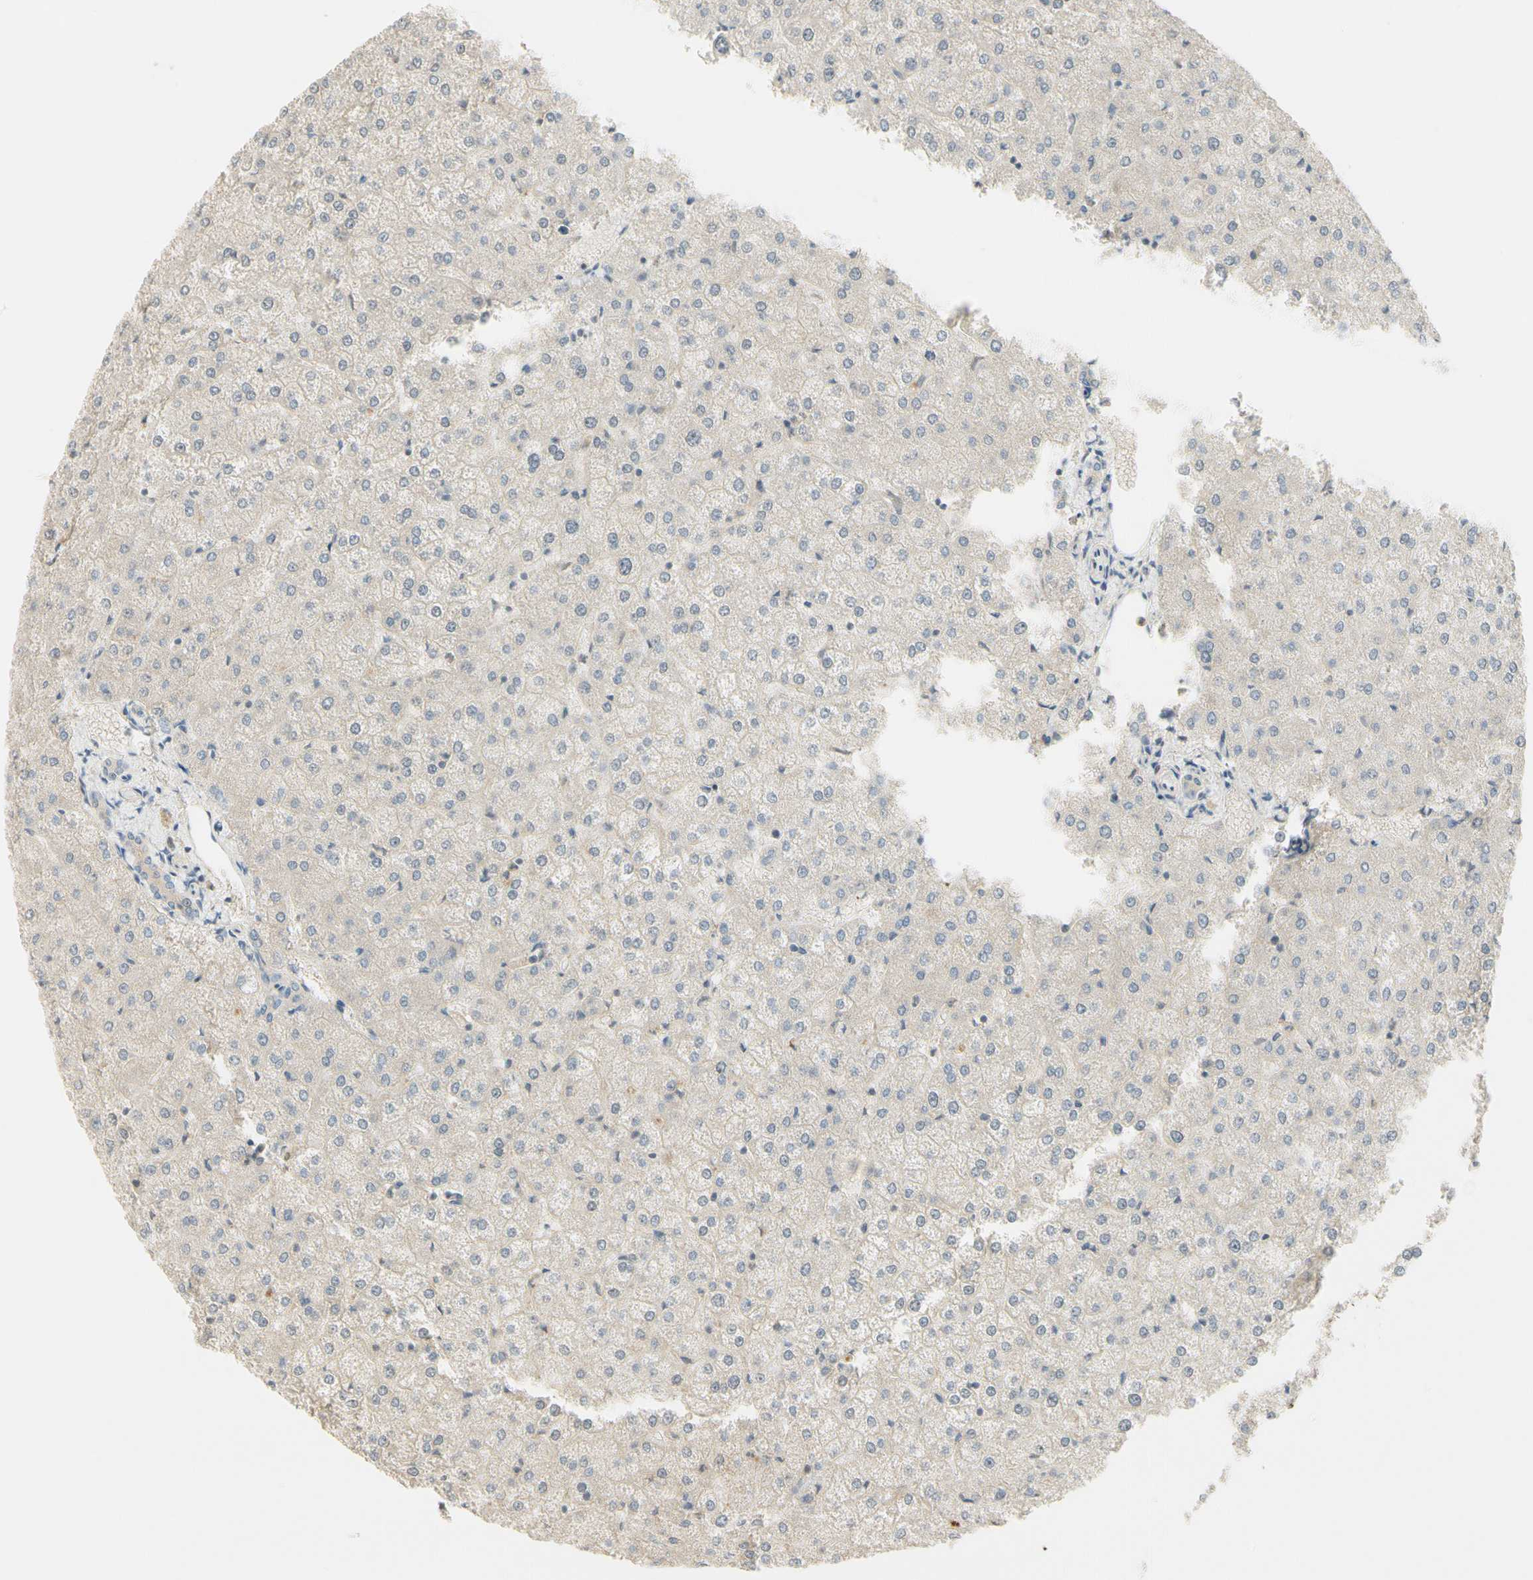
{"staining": {"intensity": "weak", "quantity": "25%-75%", "location": "cytoplasmic/membranous"}, "tissue": "liver", "cell_type": "Cholangiocytes", "image_type": "normal", "snomed": [{"axis": "morphology", "description": "Normal tissue, NOS"}, {"axis": "topography", "description": "Liver"}], "caption": "Normal liver demonstrates weak cytoplasmic/membranous expression in about 25%-75% of cholangiocytes, visualized by immunohistochemistry. The staining is performed using DAB brown chromogen to label protein expression. The nuclei are counter-stained blue using hematoxylin.", "gene": "NFYA", "patient": {"sex": "female", "age": 32}}